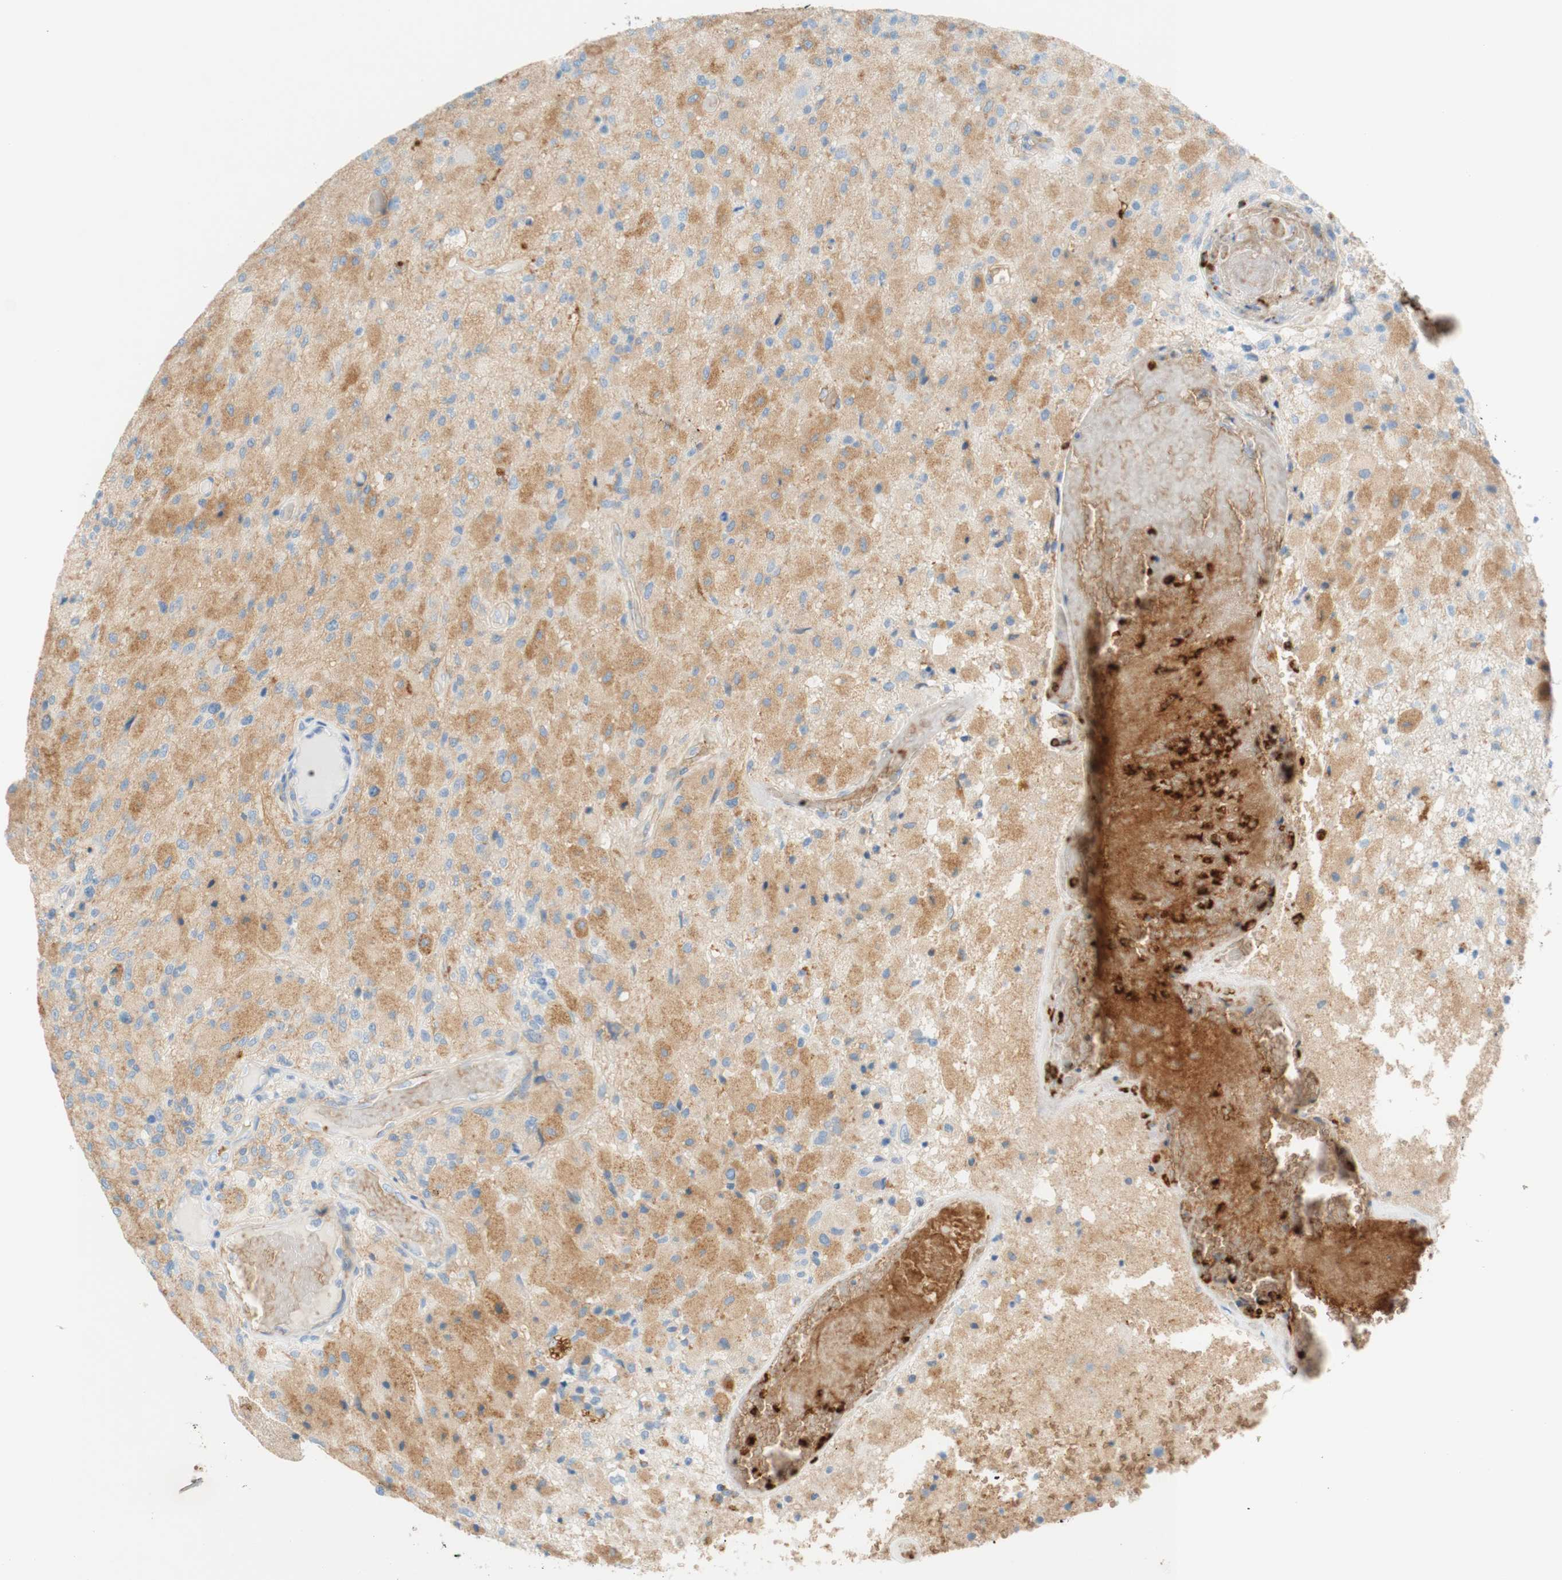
{"staining": {"intensity": "weak", "quantity": "25%-75%", "location": "cytoplasmic/membranous"}, "tissue": "glioma", "cell_type": "Tumor cells", "image_type": "cancer", "snomed": [{"axis": "morphology", "description": "Normal tissue, NOS"}, {"axis": "morphology", "description": "Glioma, malignant, High grade"}, {"axis": "topography", "description": "Cerebral cortex"}], "caption": "Immunohistochemical staining of human high-grade glioma (malignant) reveals low levels of weak cytoplasmic/membranous protein expression in approximately 25%-75% of tumor cells.", "gene": "STOM", "patient": {"sex": "male", "age": 77}}